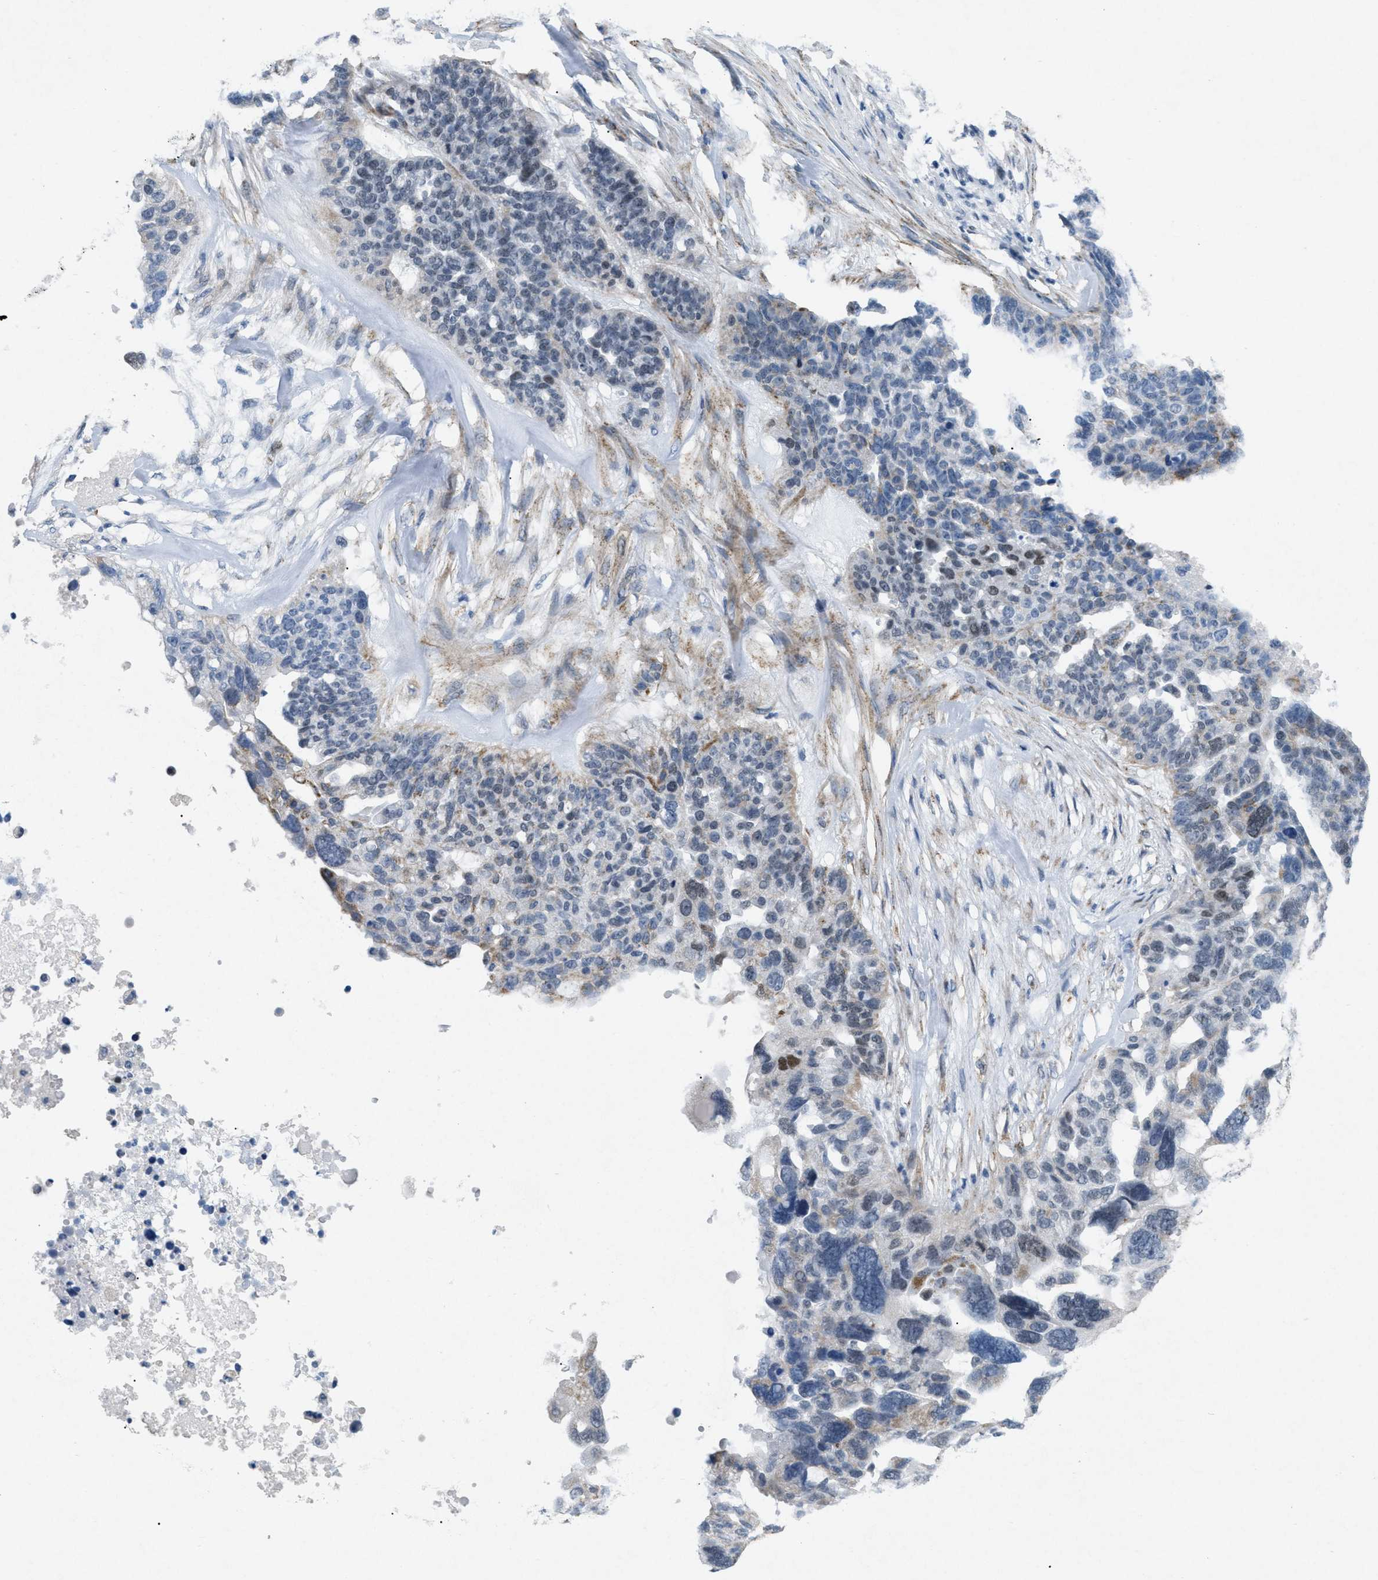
{"staining": {"intensity": "negative", "quantity": "none", "location": "none"}, "tissue": "ovarian cancer", "cell_type": "Tumor cells", "image_type": "cancer", "snomed": [{"axis": "morphology", "description": "Cystadenocarcinoma, serous, NOS"}, {"axis": "topography", "description": "Ovary"}], "caption": "High power microscopy histopathology image of an immunohistochemistry (IHC) histopathology image of ovarian cancer (serous cystadenocarcinoma), revealing no significant staining in tumor cells.", "gene": "TASOR", "patient": {"sex": "female", "age": 59}}